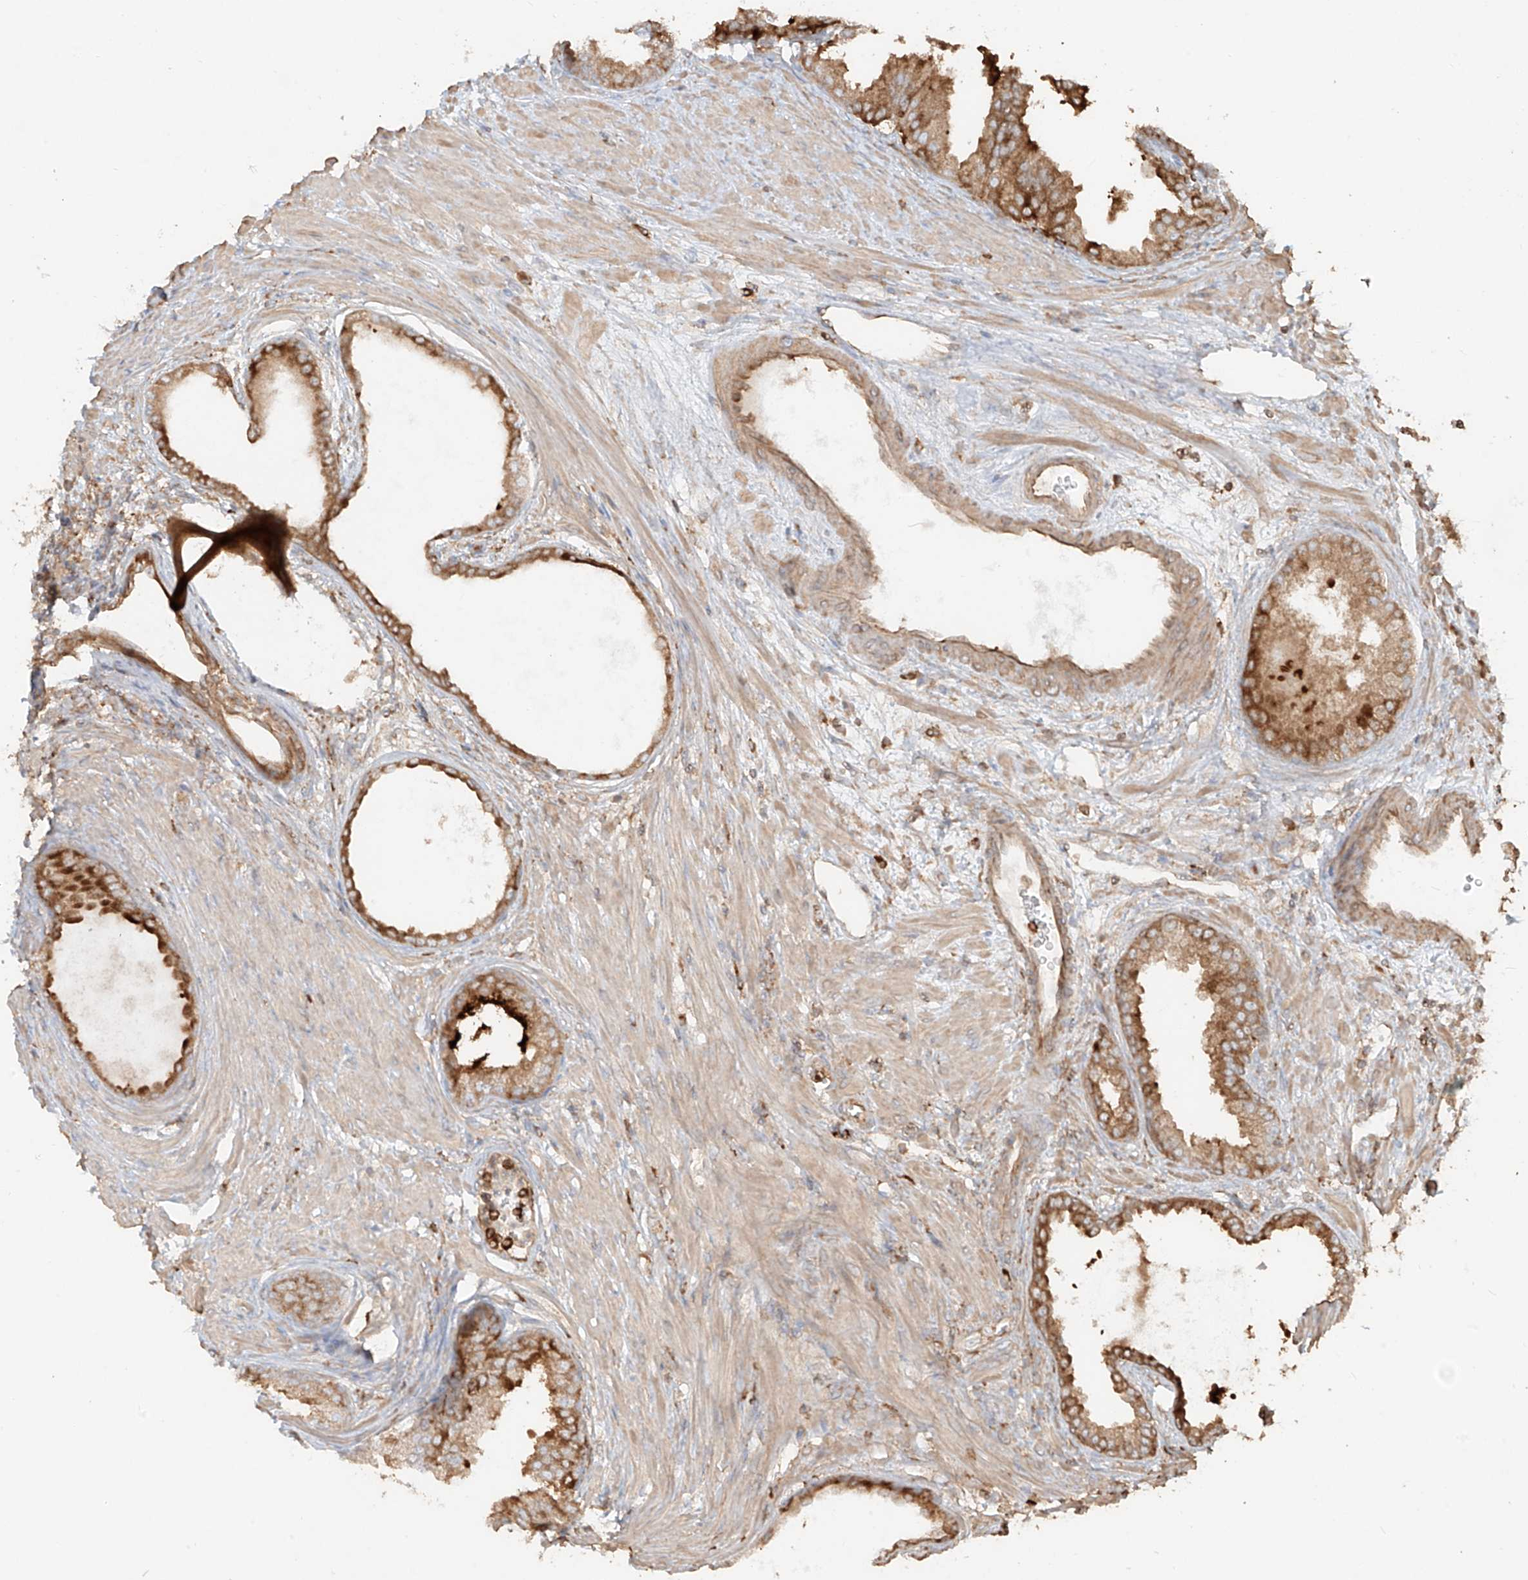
{"staining": {"intensity": "strong", "quantity": ">75%", "location": "cytoplasmic/membranous"}, "tissue": "prostate cancer", "cell_type": "Tumor cells", "image_type": "cancer", "snomed": [{"axis": "morphology", "description": "Adenocarcinoma, High grade"}, {"axis": "topography", "description": "Prostate"}], "caption": "Immunohistochemical staining of human prostate cancer (high-grade adenocarcinoma) reveals strong cytoplasmic/membranous protein positivity in approximately >75% of tumor cells.", "gene": "CCDC115", "patient": {"sex": "male", "age": 62}}